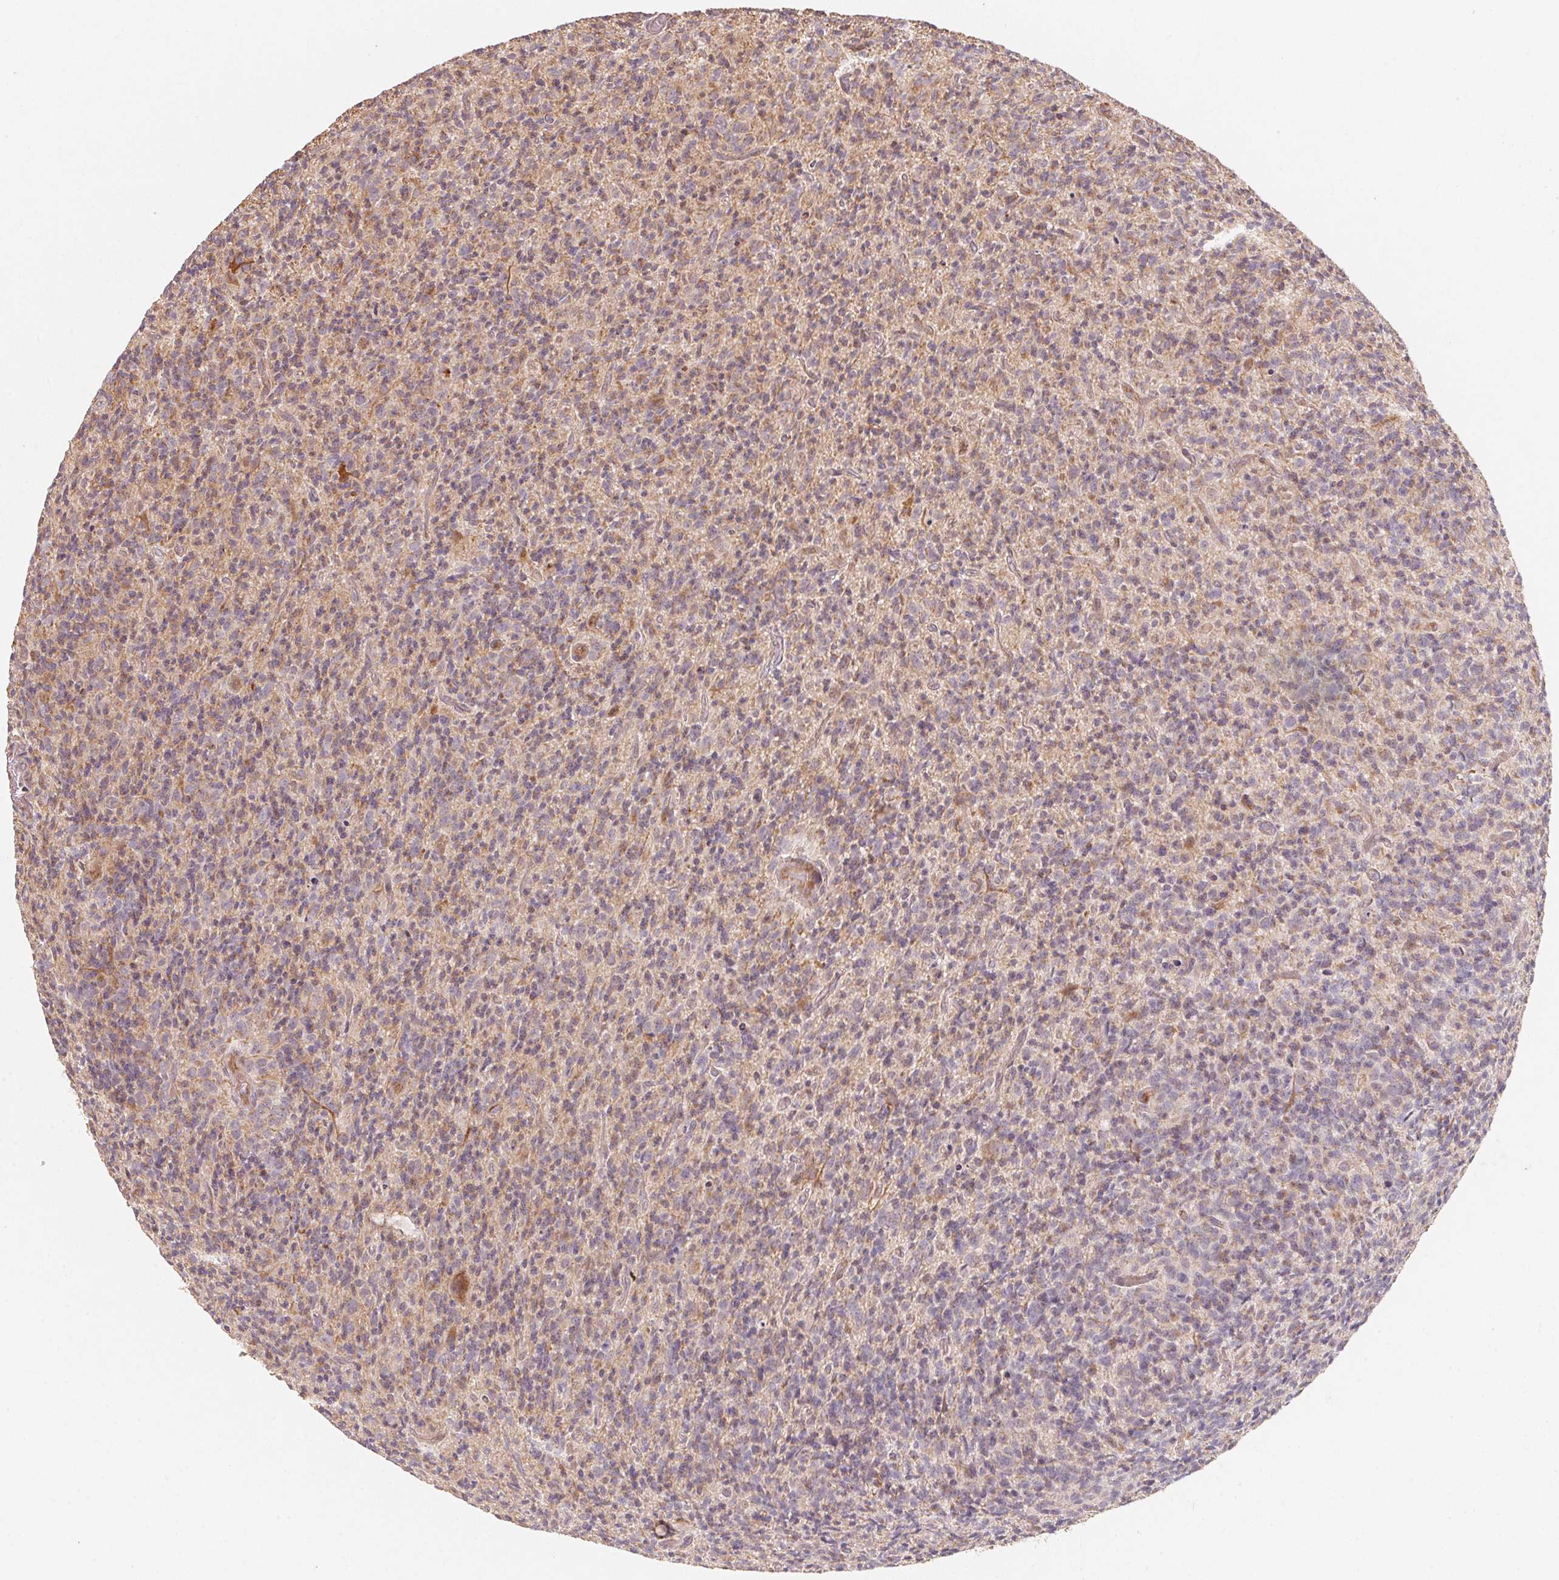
{"staining": {"intensity": "negative", "quantity": "none", "location": "none"}, "tissue": "glioma", "cell_type": "Tumor cells", "image_type": "cancer", "snomed": [{"axis": "morphology", "description": "Glioma, malignant, High grade"}, {"axis": "topography", "description": "Brain"}], "caption": "Tumor cells show no significant expression in malignant glioma (high-grade).", "gene": "TSPAN12", "patient": {"sex": "male", "age": 76}}